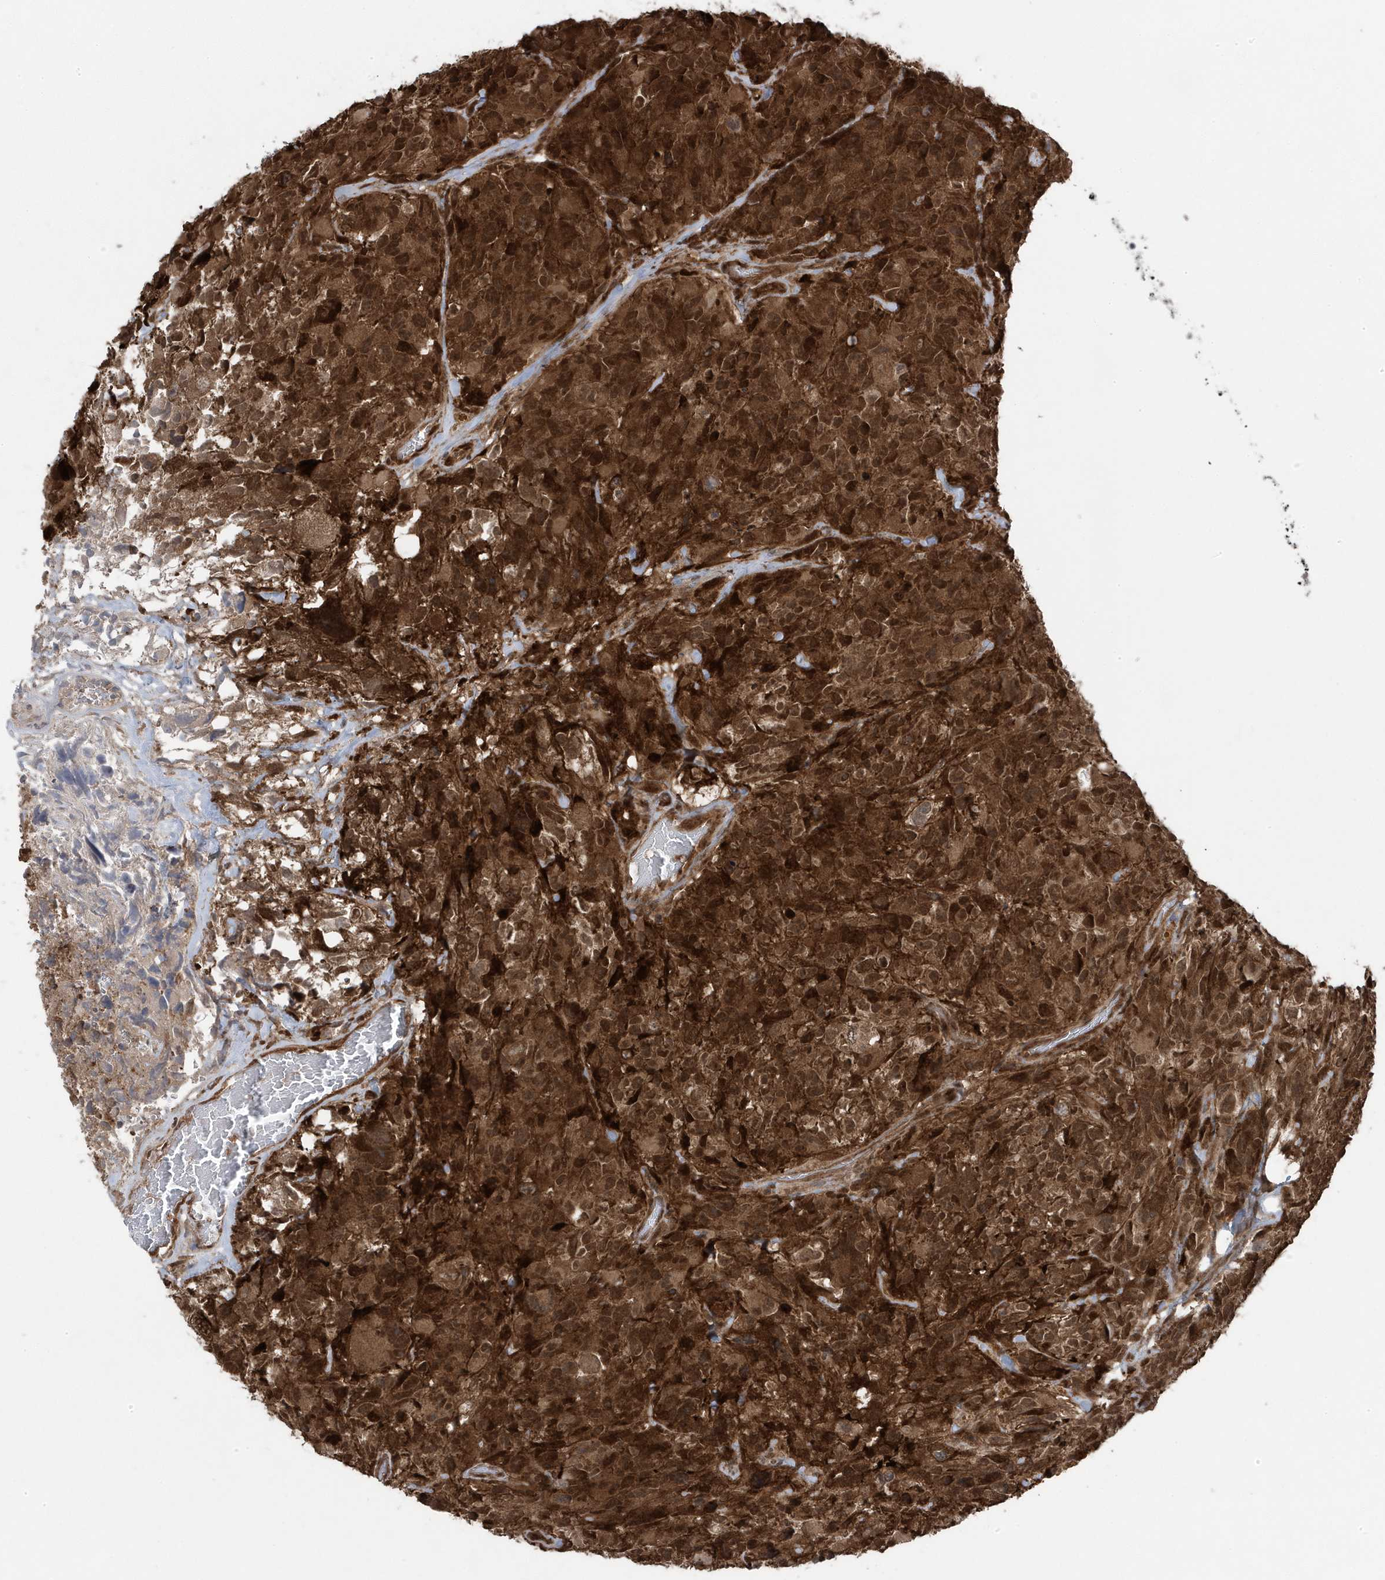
{"staining": {"intensity": "strong", "quantity": ">75%", "location": "cytoplasmic/membranous,nuclear"}, "tissue": "glioma", "cell_type": "Tumor cells", "image_type": "cancer", "snomed": [{"axis": "morphology", "description": "Glioma, malignant, High grade"}, {"axis": "topography", "description": "Brain"}], "caption": "Immunohistochemical staining of human malignant glioma (high-grade) exhibits strong cytoplasmic/membranous and nuclear protein staining in approximately >75% of tumor cells. Nuclei are stained in blue.", "gene": "MAPK1IP1L", "patient": {"sex": "male", "age": 69}}